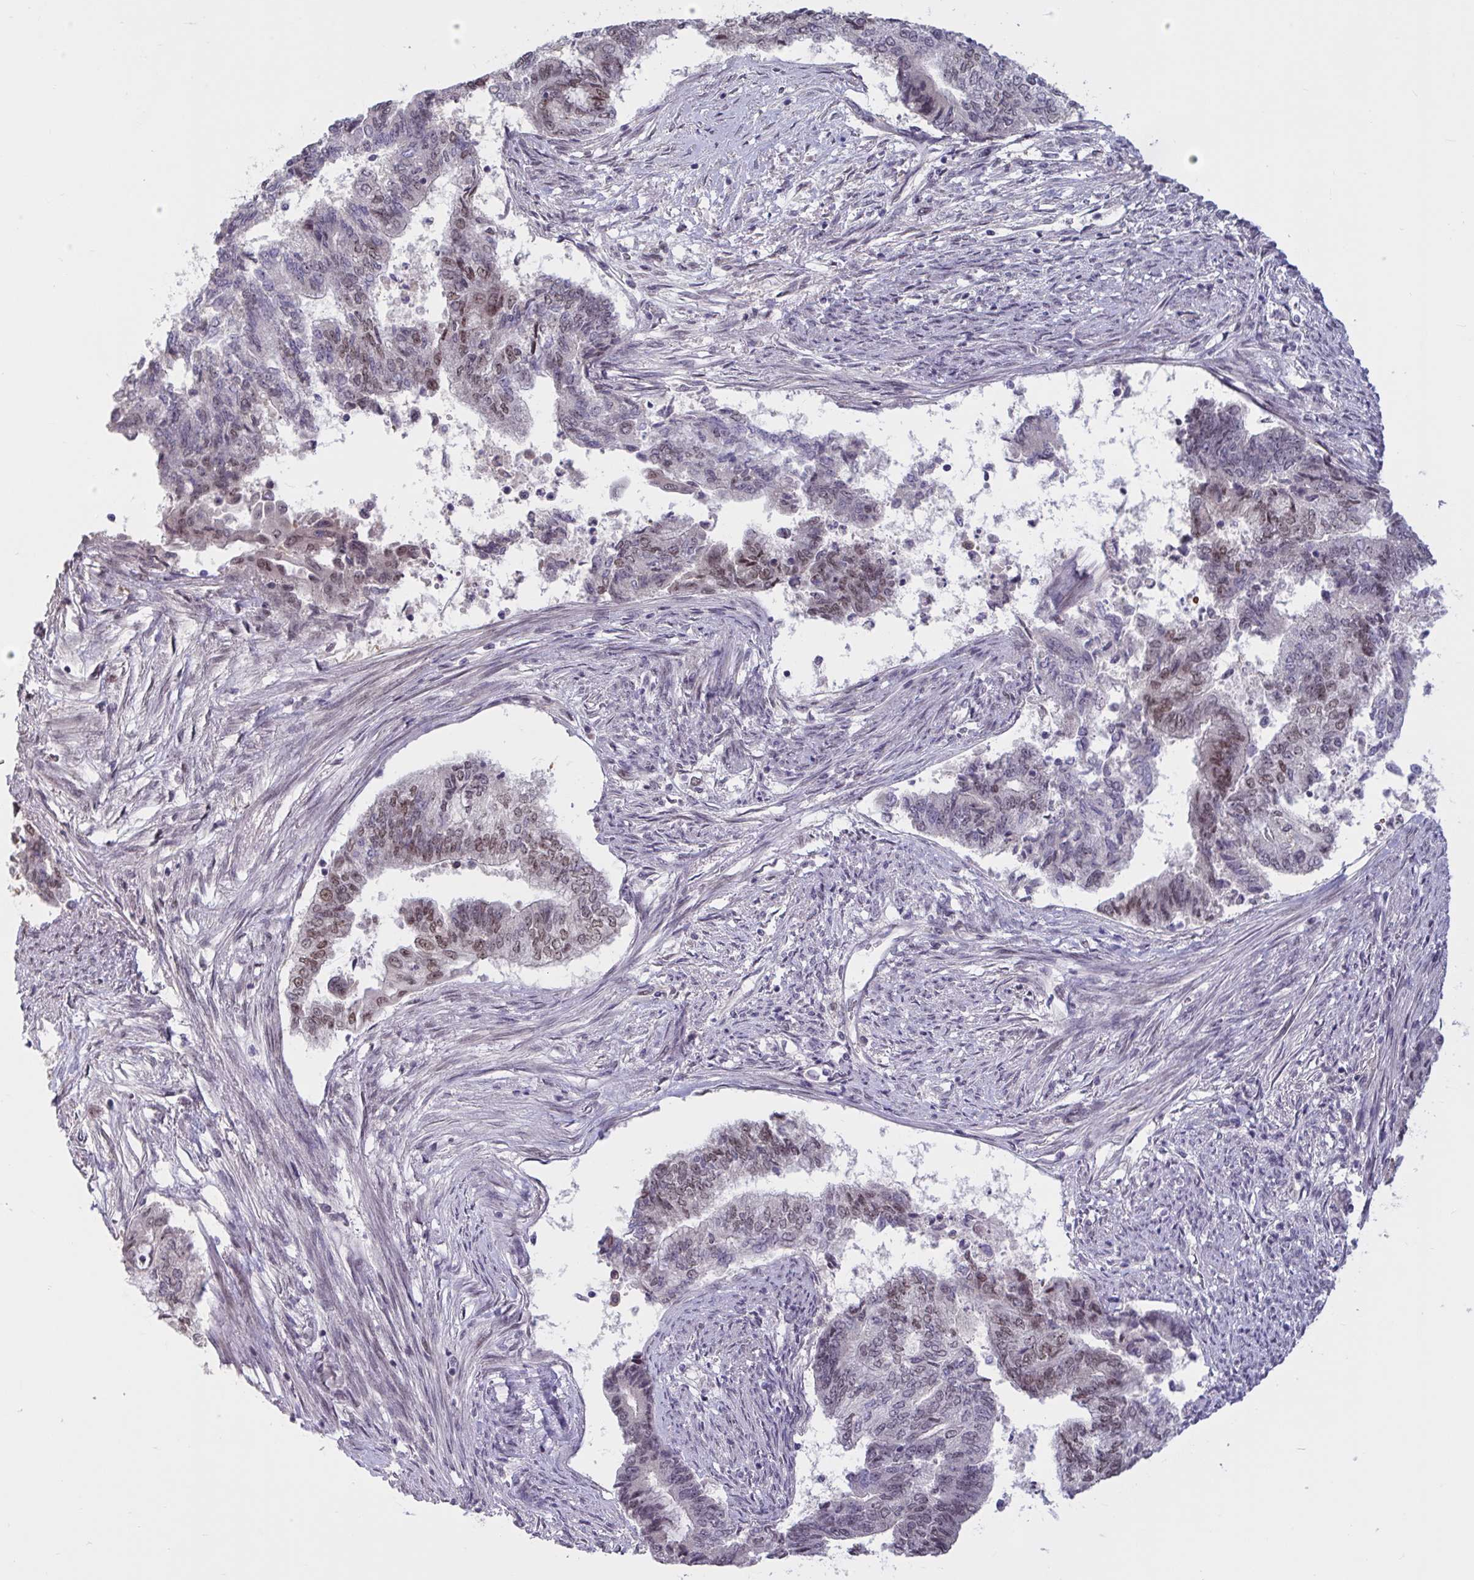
{"staining": {"intensity": "moderate", "quantity": "<25%", "location": "nuclear"}, "tissue": "endometrial cancer", "cell_type": "Tumor cells", "image_type": "cancer", "snomed": [{"axis": "morphology", "description": "Adenocarcinoma, NOS"}, {"axis": "topography", "description": "Endometrium"}], "caption": "DAB immunohistochemical staining of human endometrial cancer shows moderate nuclear protein expression in about <25% of tumor cells. (DAB = brown stain, brightfield microscopy at high magnification).", "gene": "ZNF414", "patient": {"sex": "female", "age": 65}}